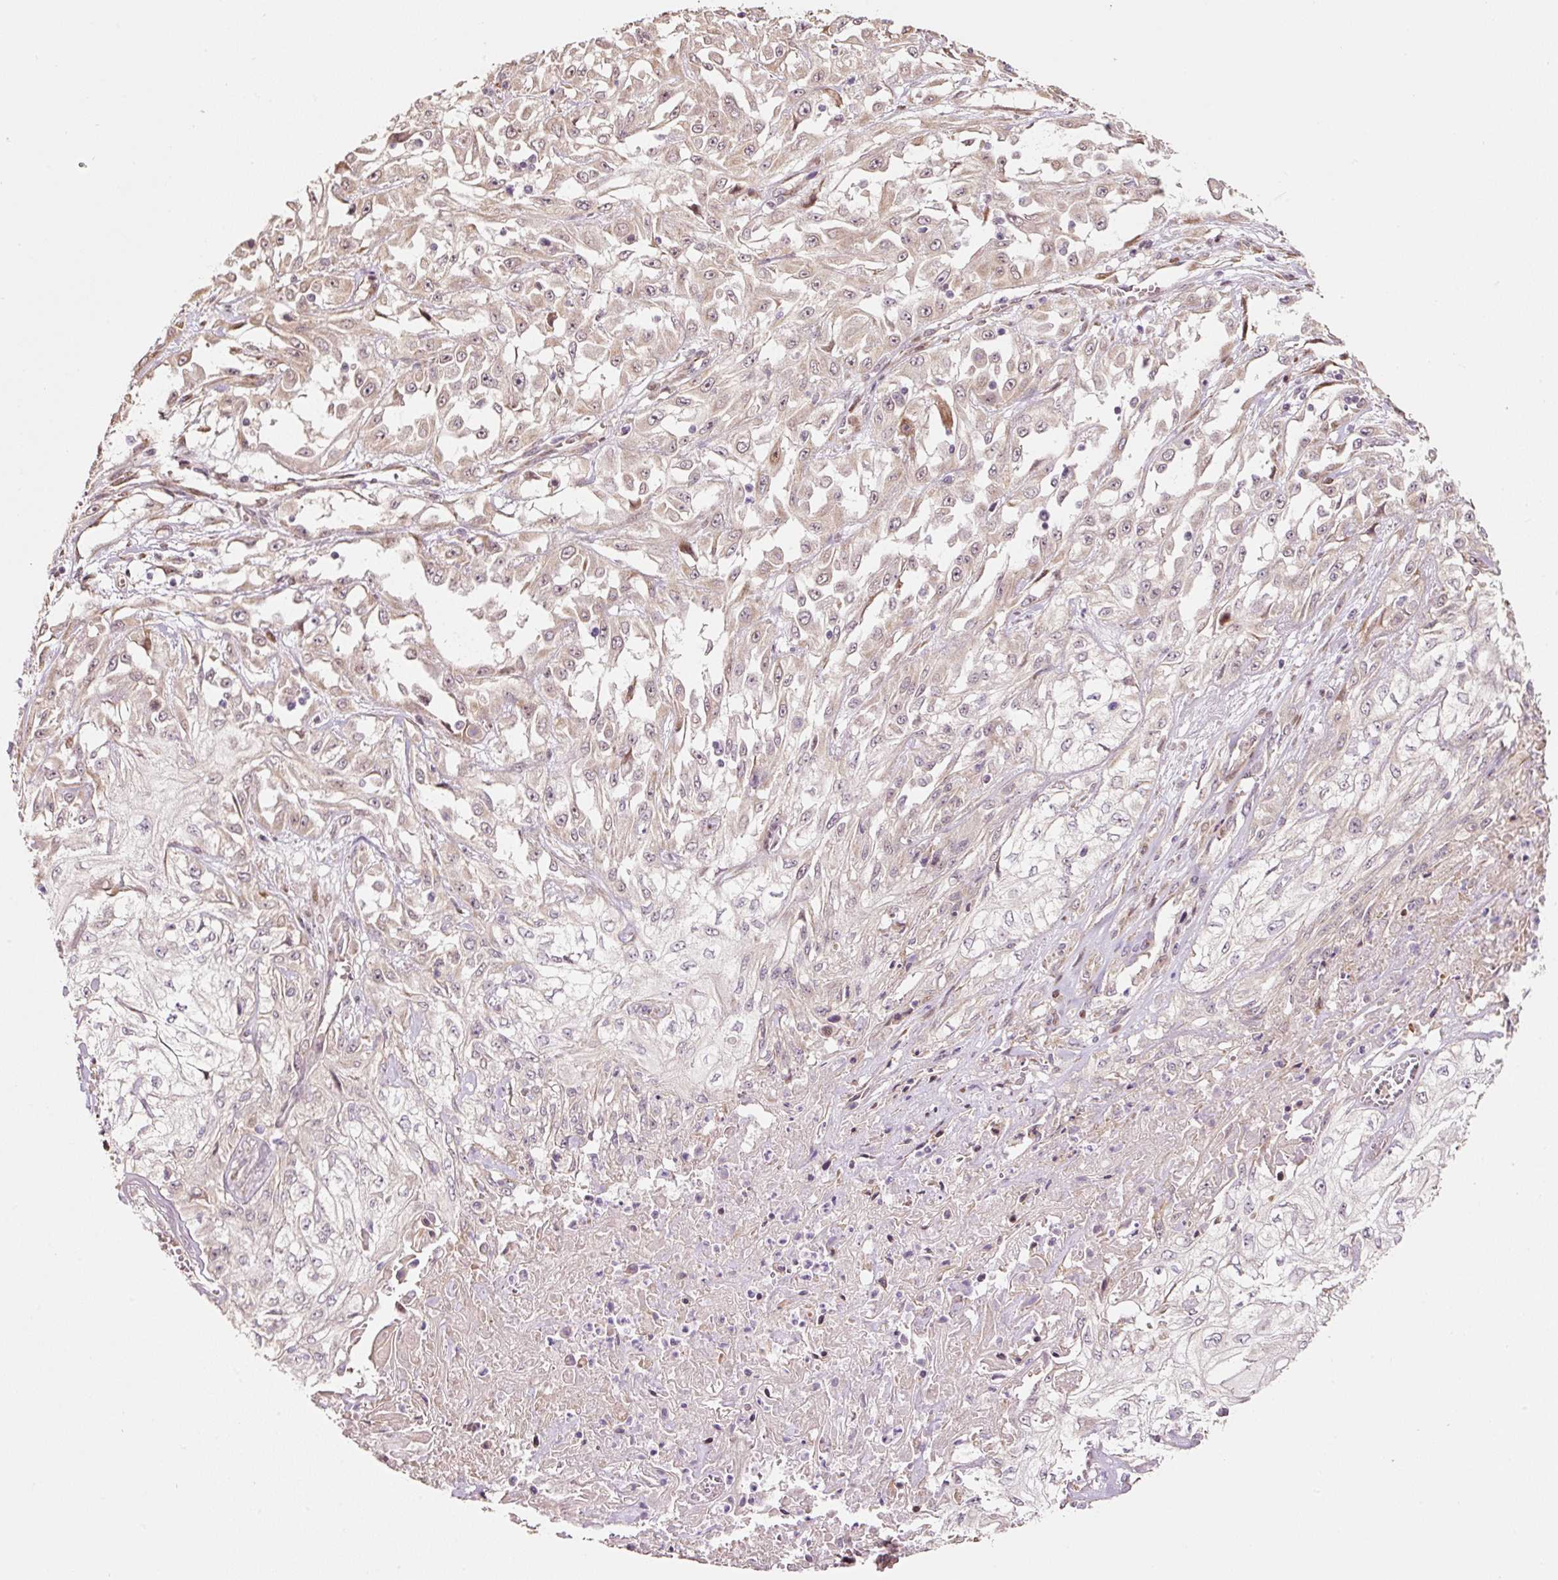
{"staining": {"intensity": "negative", "quantity": "none", "location": "none"}, "tissue": "skin cancer", "cell_type": "Tumor cells", "image_type": "cancer", "snomed": [{"axis": "morphology", "description": "Squamous cell carcinoma, NOS"}, {"axis": "morphology", "description": "Squamous cell carcinoma, metastatic, NOS"}, {"axis": "topography", "description": "Skin"}, {"axis": "topography", "description": "Lymph node"}], "caption": "A high-resolution histopathology image shows immunohistochemistry staining of squamous cell carcinoma (skin), which demonstrates no significant positivity in tumor cells.", "gene": "ETF1", "patient": {"sex": "male", "age": 75}}